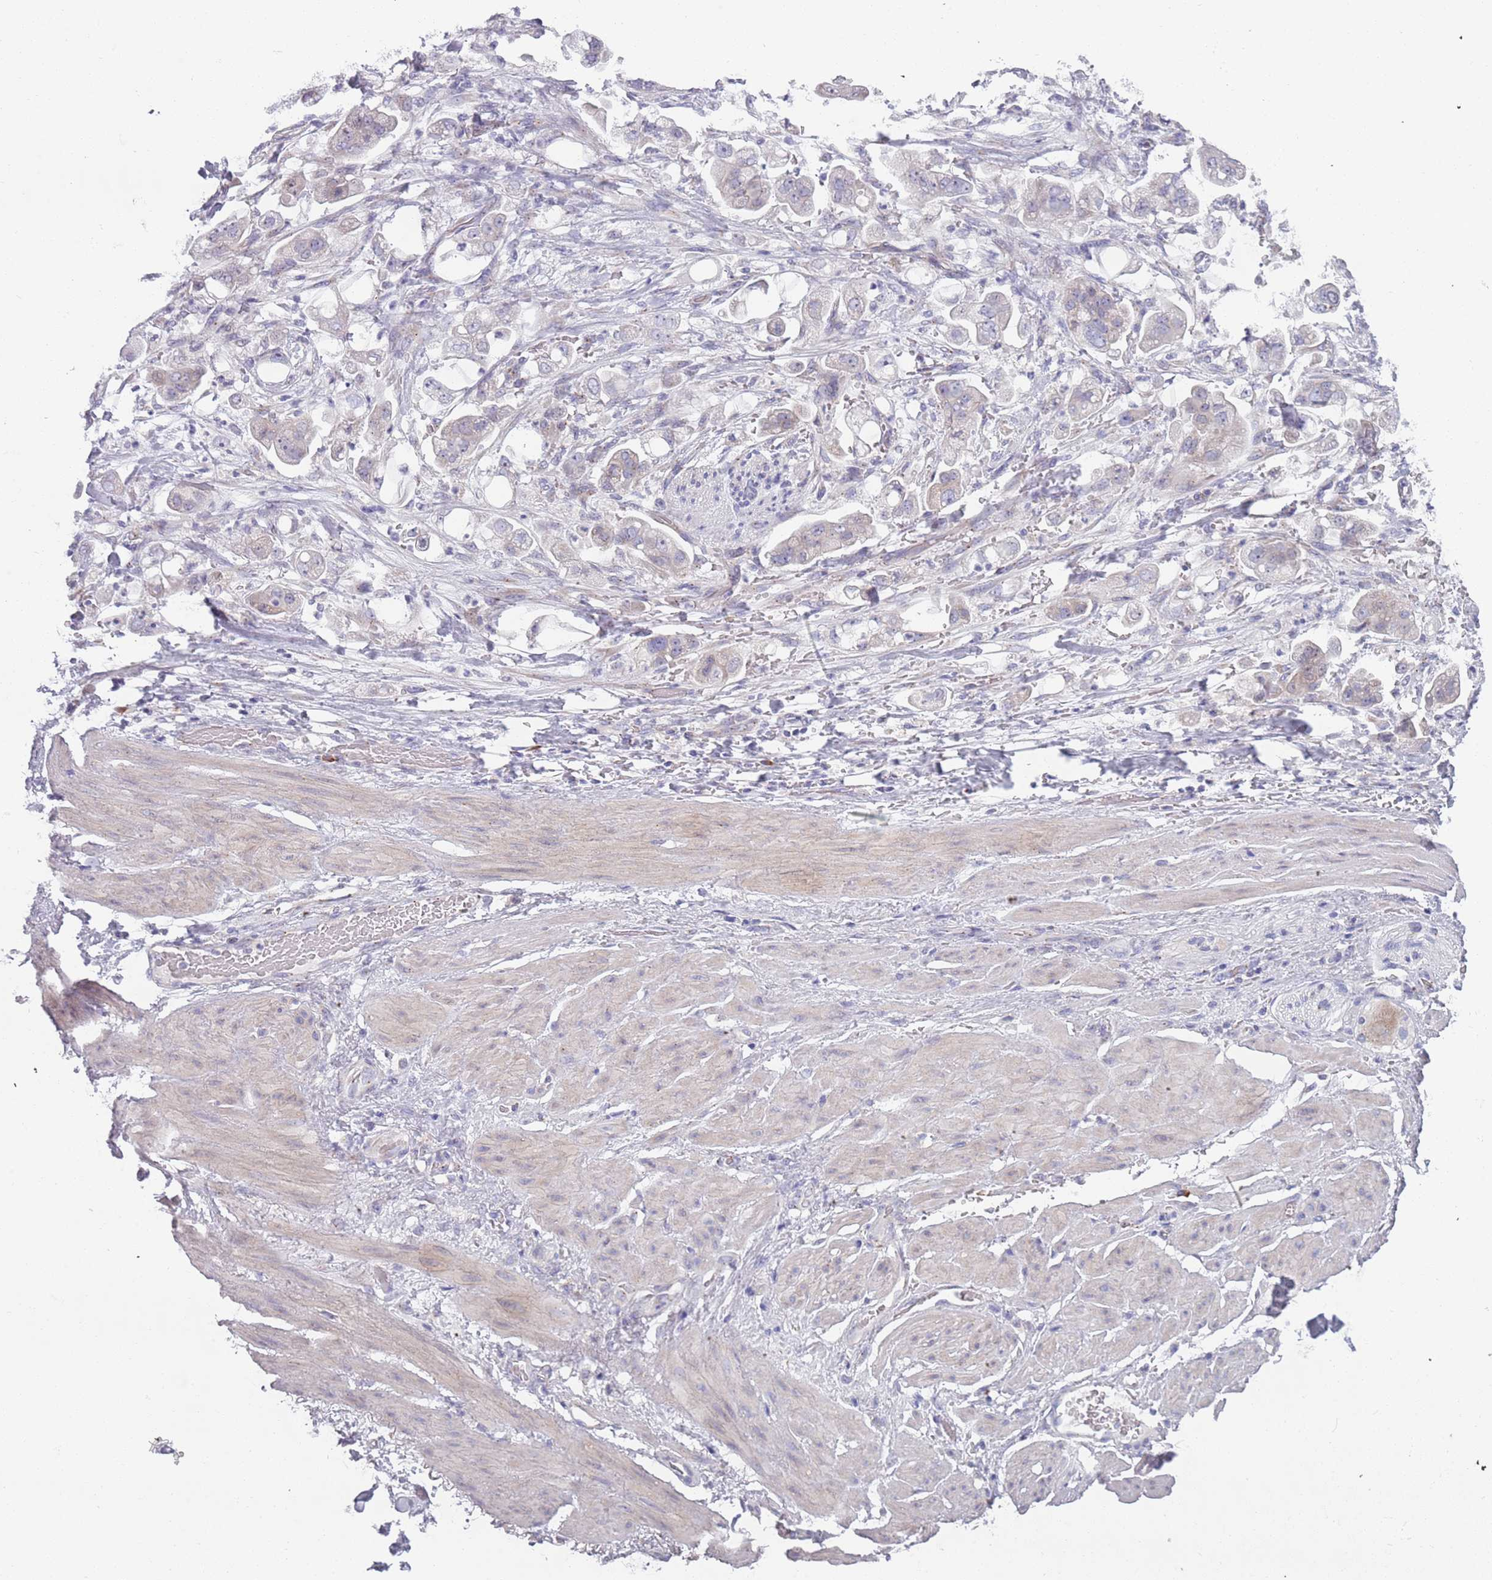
{"staining": {"intensity": "negative", "quantity": "none", "location": "none"}, "tissue": "stomach cancer", "cell_type": "Tumor cells", "image_type": "cancer", "snomed": [{"axis": "morphology", "description": "Adenocarcinoma, NOS"}, {"axis": "topography", "description": "Stomach"}], "caption": "An IHC histopathology image of stomach adenocarcinoma is shown. There is no staining in tumor cells of stomach adenocarcinoma.", "gene": "LTB", "patient": {"sex": "male", "age": 62}}